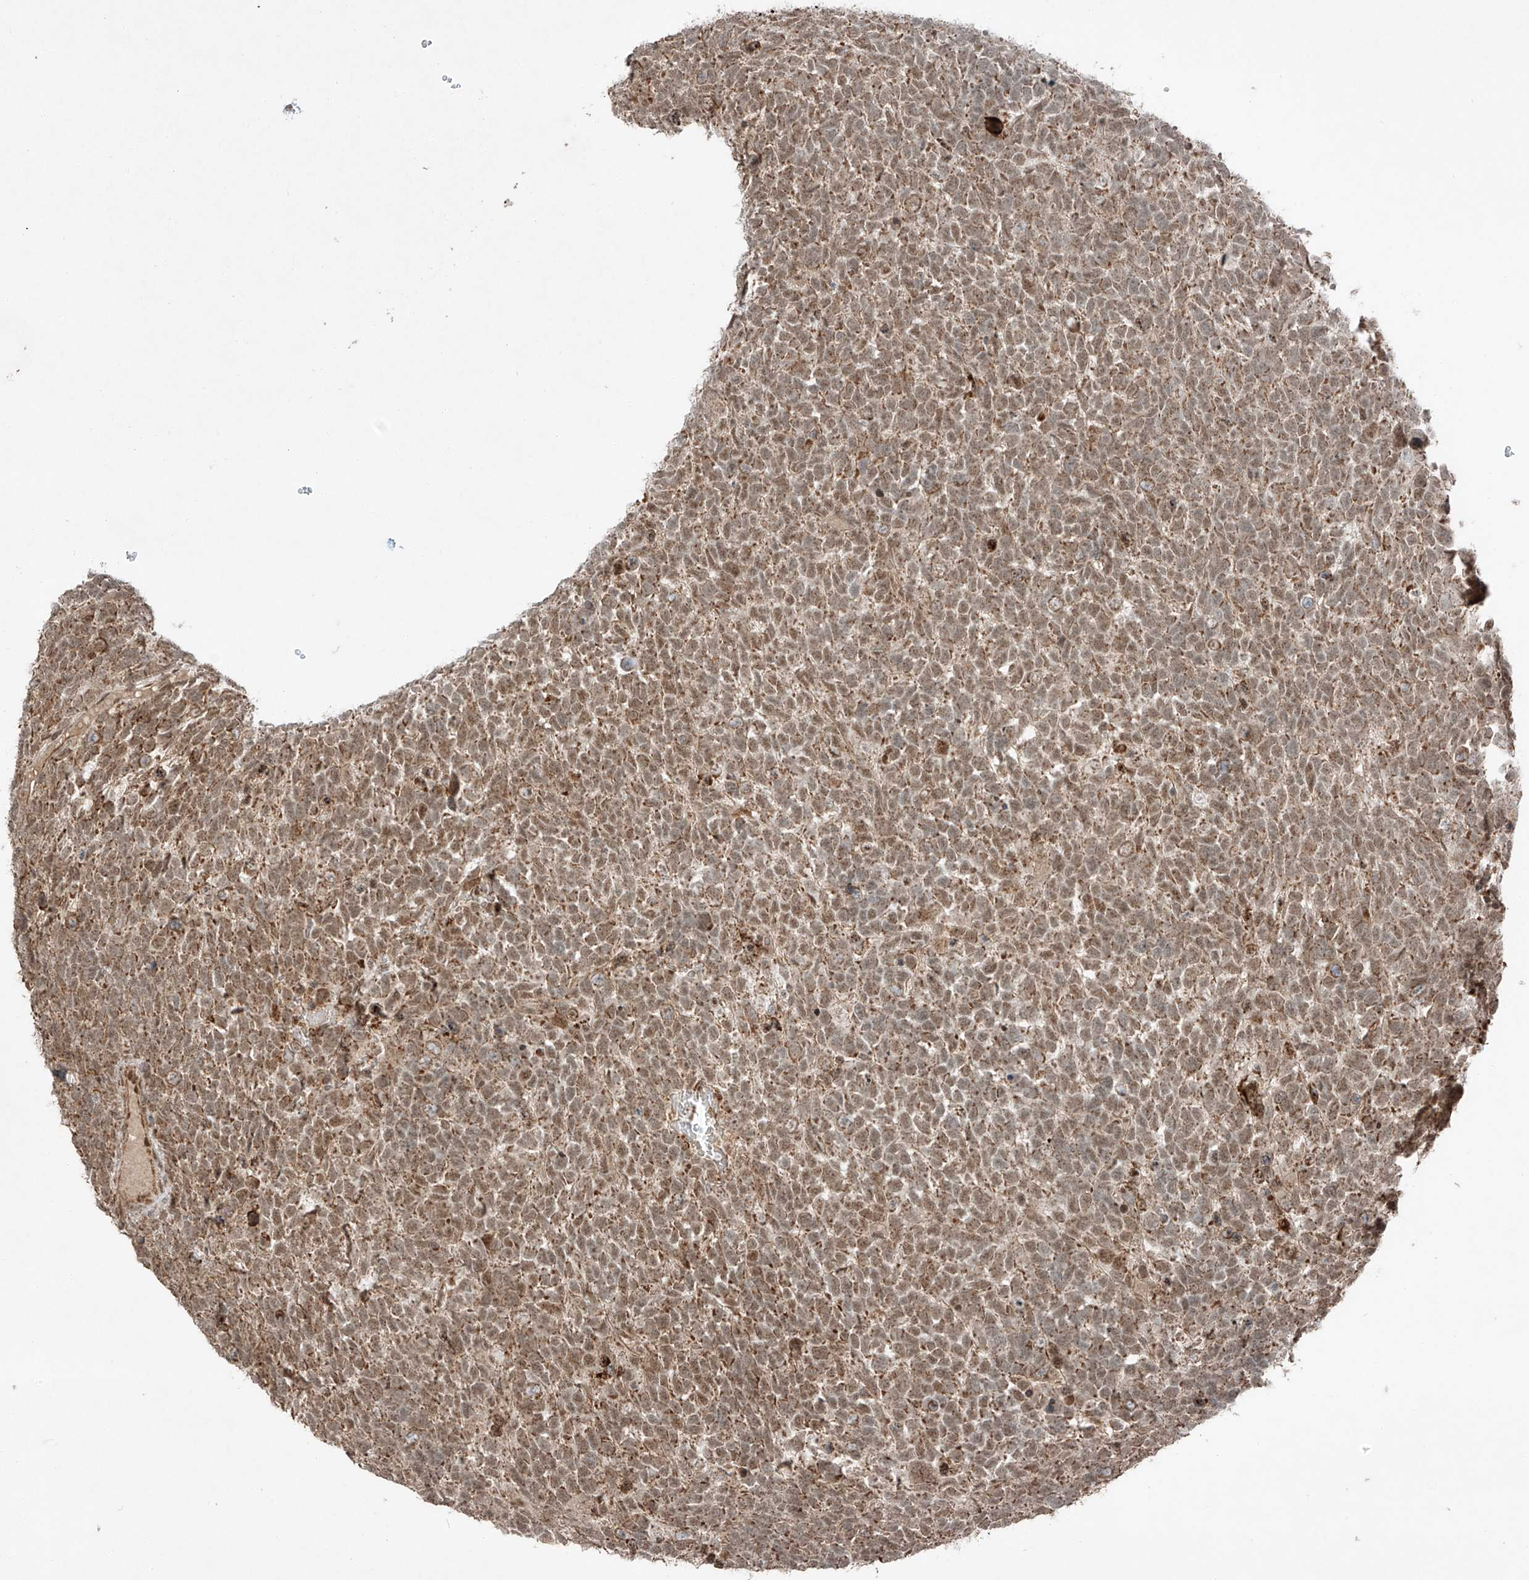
{"staining": {"intensity": "moderate", "quantity": ">75%", "location": "cytoplasmic/membranous,nuclear"}, "tissue": "urothelial cancer", "cell_type": "Tumor cells", "image_type": "cancer", "snomed": [{"axis": "morphology", "description": "Urothelial carcinoma, High grade"}, {"axis": "topography", "description": "Urinary bladder"}], "caption": "Immunohistochemical staining of urothelial cancer shows moderate cytoplasmic/membranous and nuclear protein positivity in approximately >75% of tumor cells.", "gene": "ZNF620", "patient": {"sex": "female", "age": 82}}